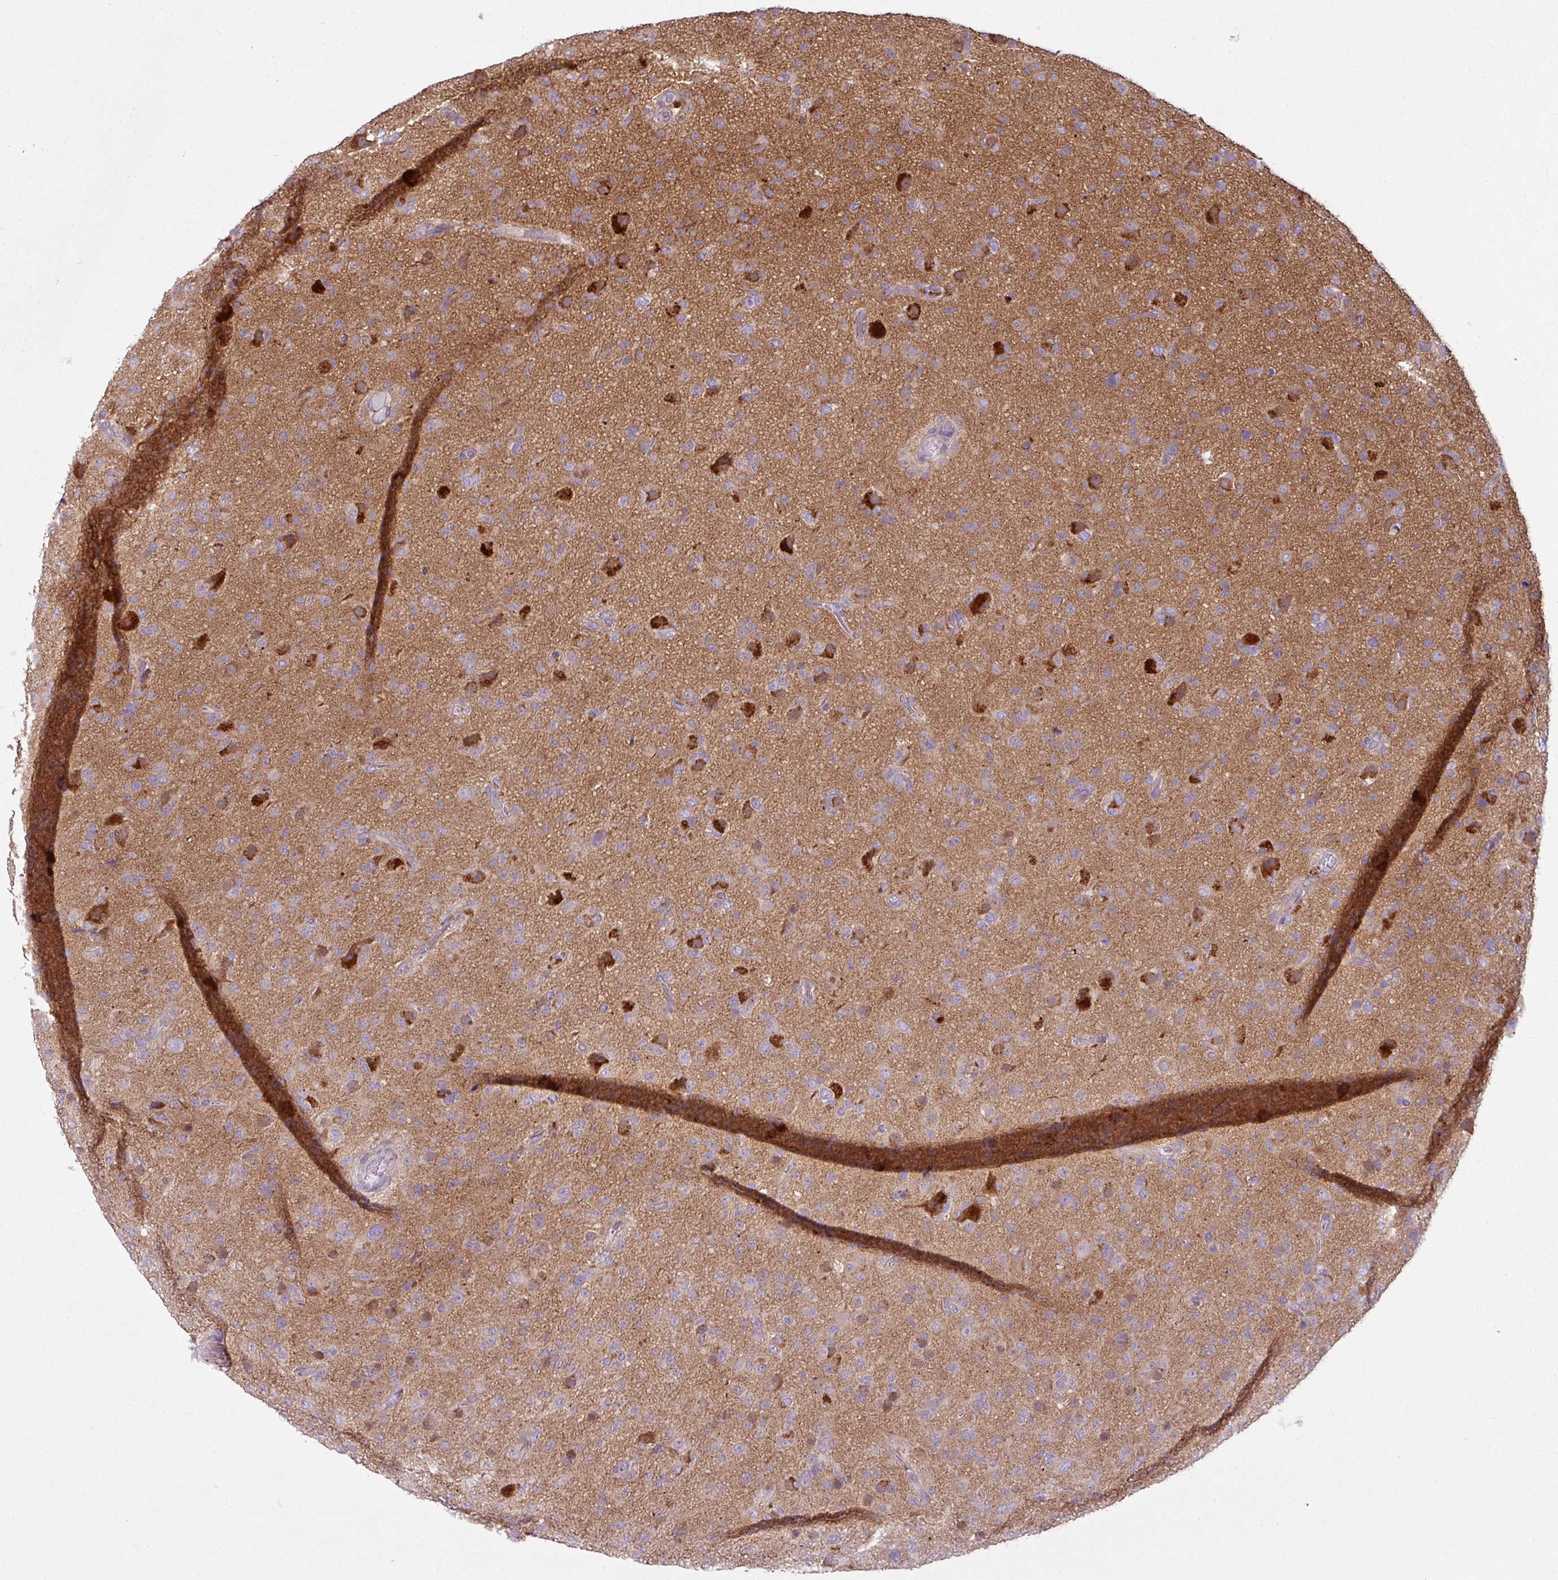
{"staining": {"intensity": "moderate", "quantity": "<25%", "location": "cytoplasmic/membranous"}, "tissue": "glioma", "cell_type": "Tumor cells", "image_type": "cancer", "snomed": [{"axis": "morphology", "description": "Glioma, malignant, Low grade"}, {"axis": "topography", "description": "Brain"}], "caption": "Protein expression analysis of low-grade glioma (malignant) demonstrates moderate cytoplasmic/membranous positivity in about <25% of tumor cells. (DAB (3,3'-diaminobenzidine) = brown stain, brightfield microscopy at high magnification).", "gene": "CAMK2B", "patient": {"sex": "male", "age": 65}}